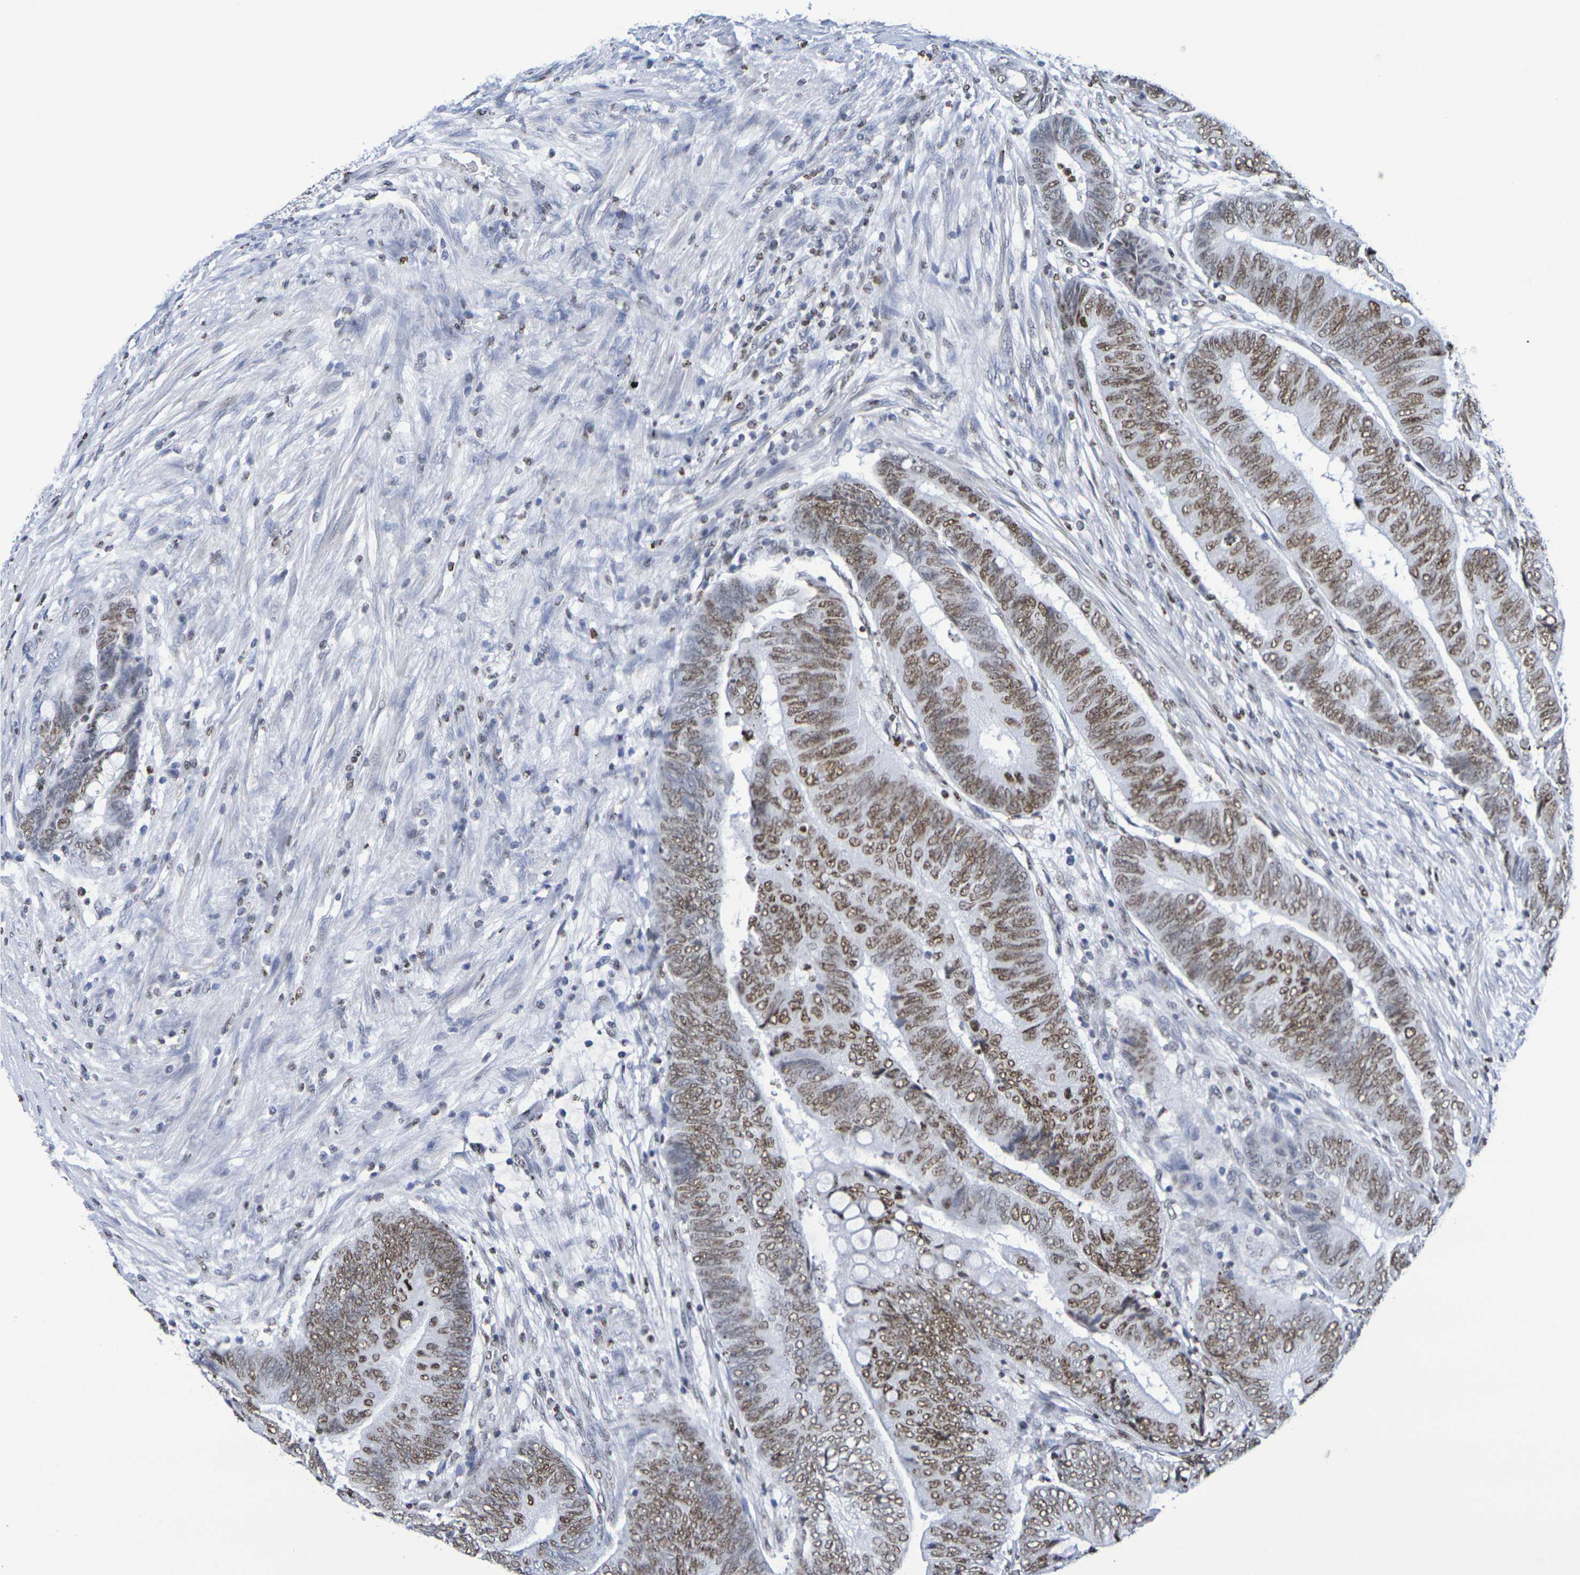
{"staining": {"intensity": "moderate", "quantity": ">75%", "location": "nuclear"}, "tissue": "colorectal cancer", "cell_type": "Tumor cells", "image_type": "cancer", "snomed": [{"axis": "morphology", "description": "Normal tissue, NOS"}, {"axis": "morphology", "description": "Adenocarcinoma, NOS"}, {"axis": "topography", "description": "Rectum"}, {"axis": "topography", "description": "Peripheral nerve tissue"}], "caption": "Brown immunohistochemical staining in human colorectal cancer (adenocarcinoma) exhibits moderate nuclear expression in approximately >75% of tumor cells. (DAB IHC with brightfield microscopy, high magnification).", "gene": "H1-5", "patient": {"sex": "male", "age": 92}}